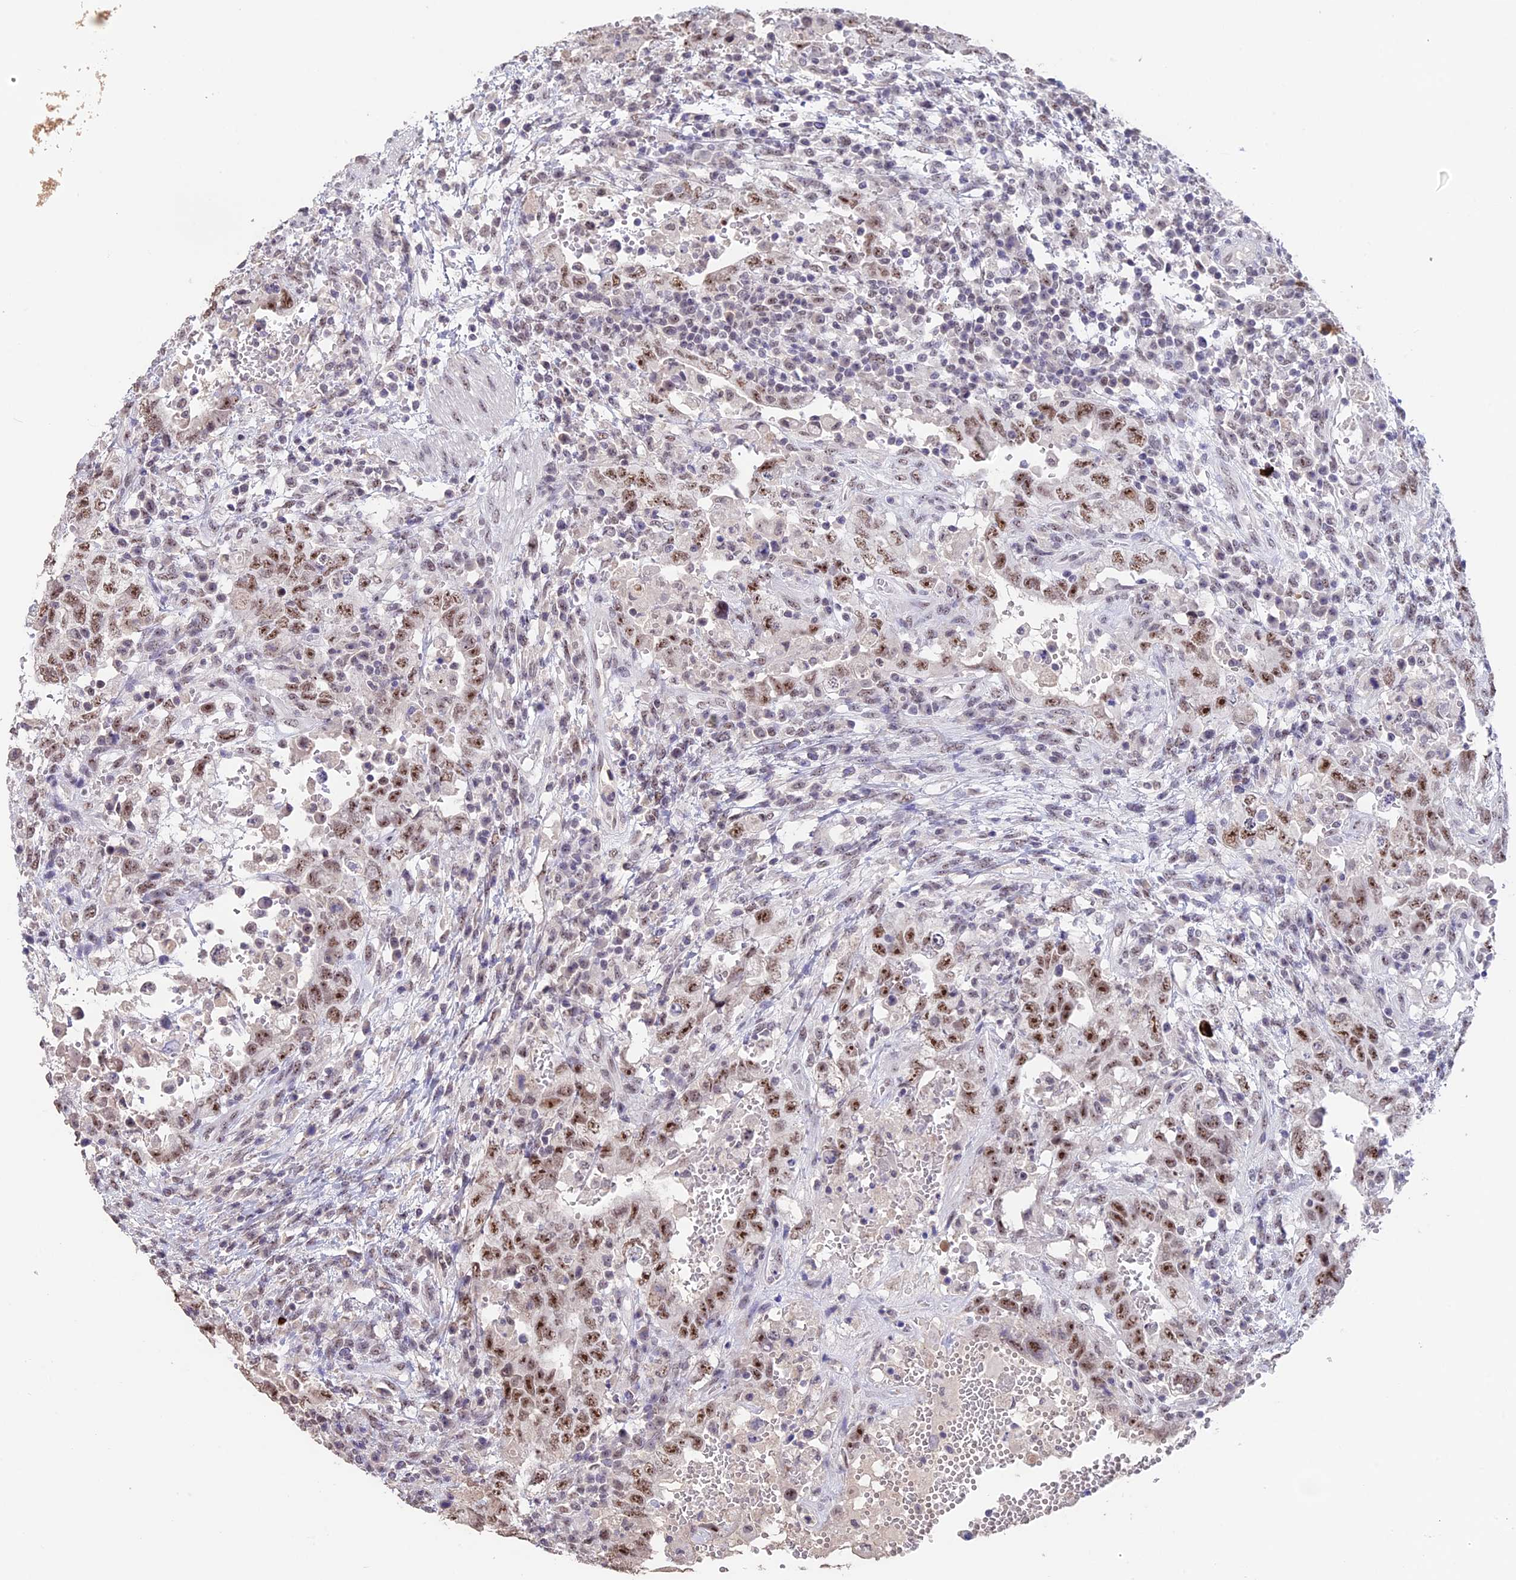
{"staining": {"intensity": "moderate", "quantity": ">75%", "location": "nuclear"}, "tissue": "testis cancer", "cell_type": "Tumor cells", "image_type": "cancer", "snomed": [{"axis": "morphology", "description": "Carcinoma, Embryonal, NOS"}, {"axis": "topography", "description": "Testis"}], "caption": "A brown stain highlights moderate nuclear positivity of a protein in human testis embryonal carcinoma tumor cells.", "gene": "SETD2", "patient": {"sex": "male", "age": 26}}